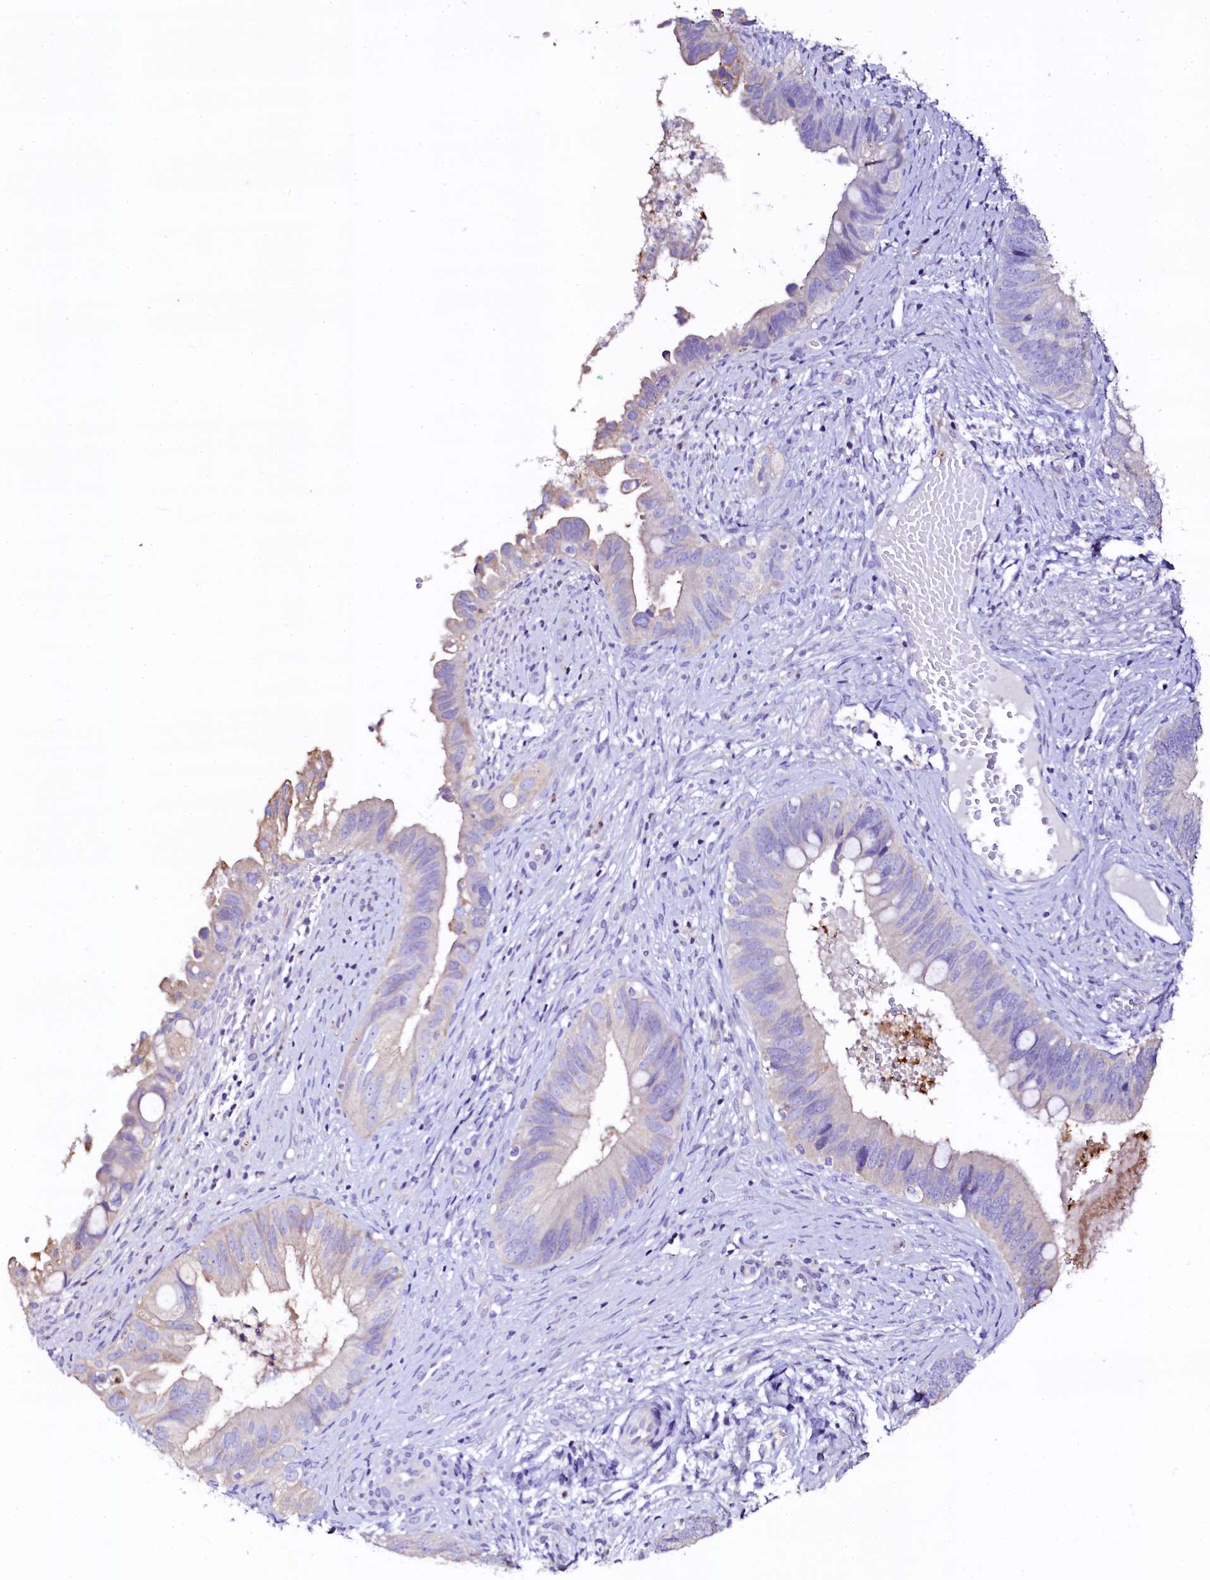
{"staining": {"intensity": "negative", "quantity": "none", "location": "none"}, "tissue": "cervical cancer", "cell_type": "Tumor cells", "image_type": "cancer", "snomed": [{"axis": "morphology", "description": "Adenocarcinoma, NOS"}, {"axis": "topography", "description": "Cervix"}], "caption": "Immunohistochemical staining of human cervical cancer reveals no significant expression in tumor cells. Nuclei are stained in blue.", "gene": "NAA16", "patient": {"sex": "female", "age": 42}}